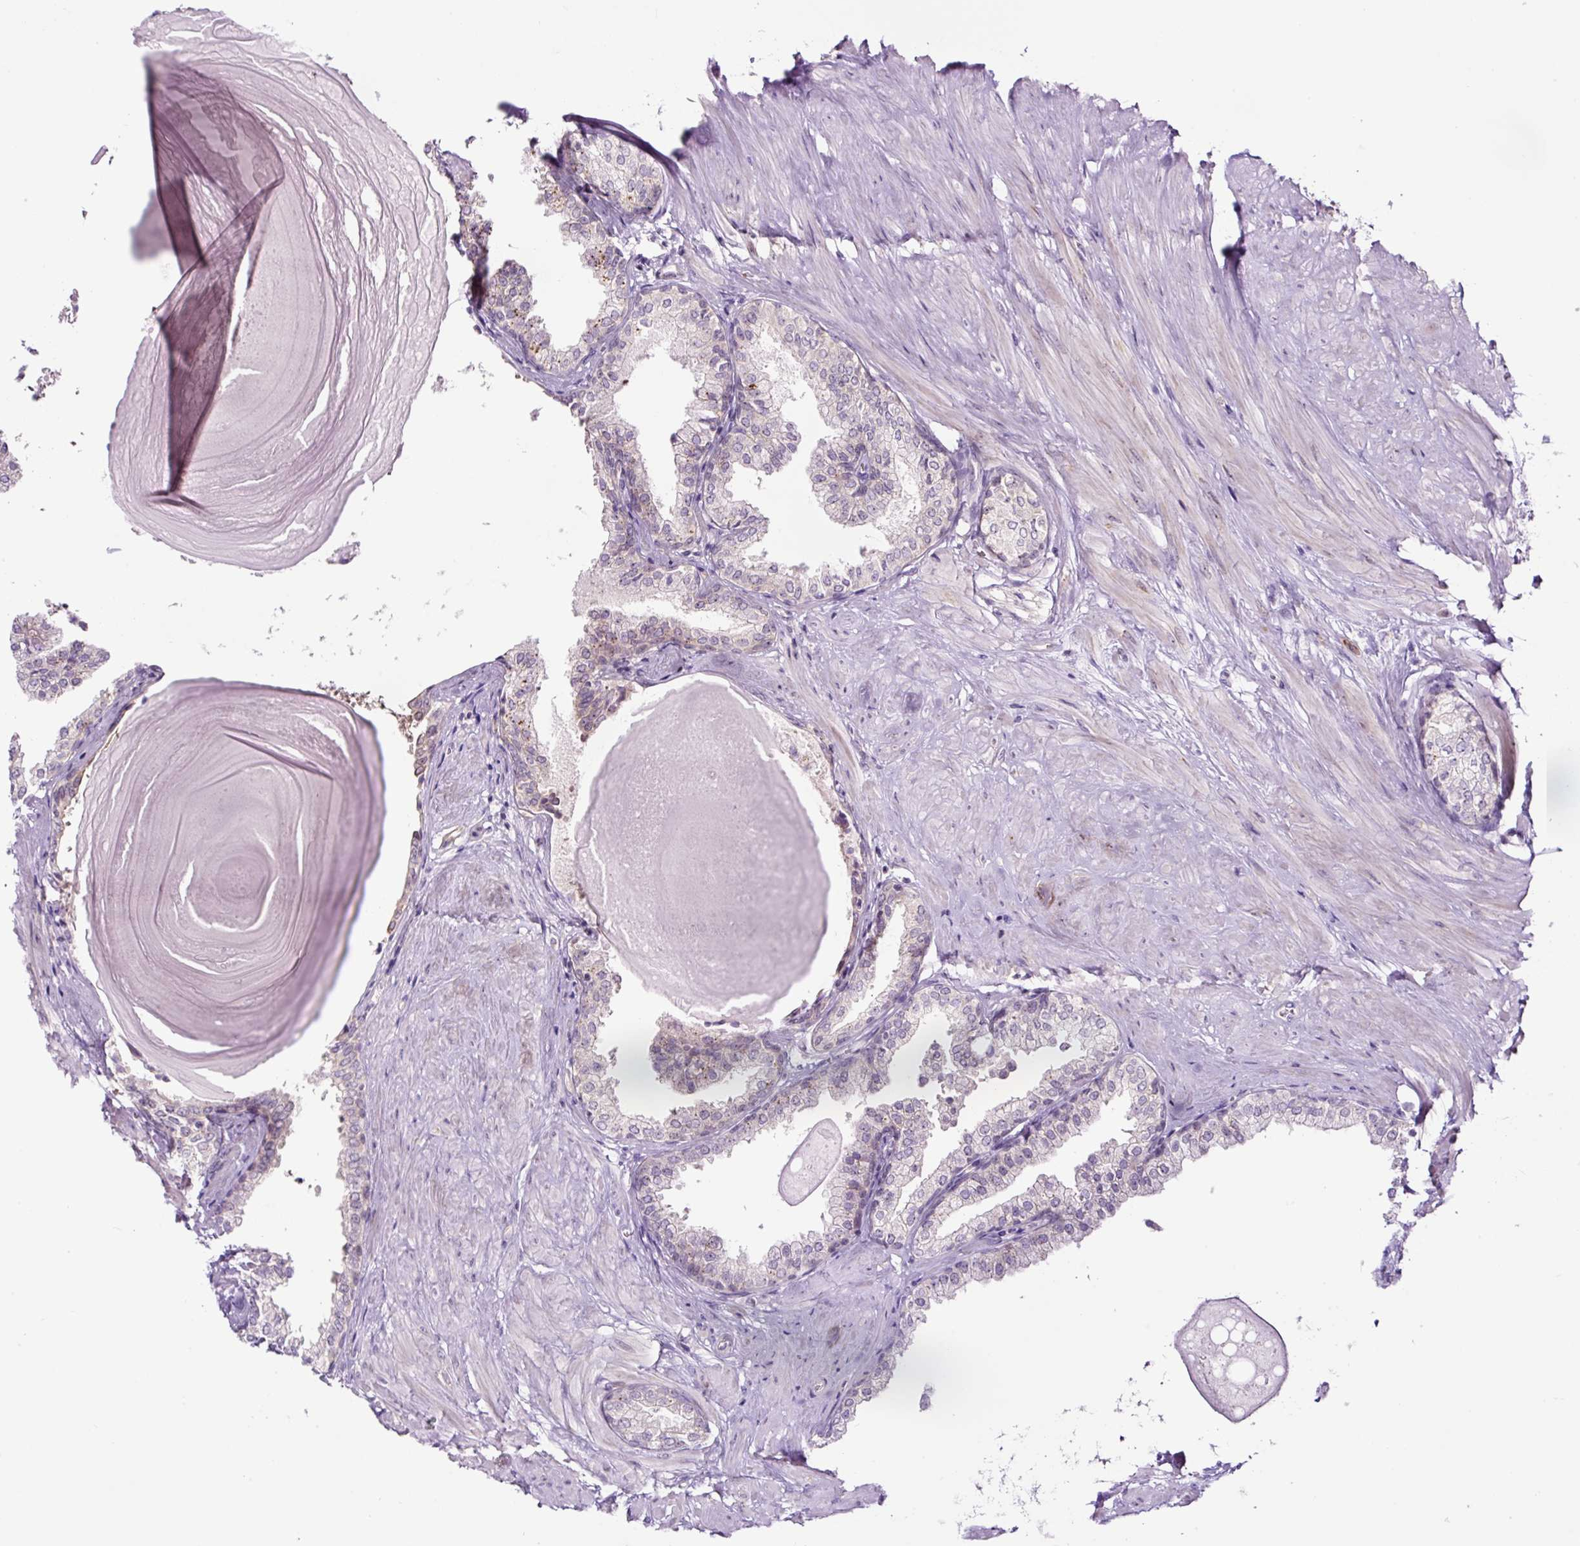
{"staining": {"intensity": "weak", "quantity": "<25%", "location": "cytoplasmic/membranous"}, "tissue": "prostate", "cell_type": "Glandular cells", "image_type": "normal", "snomed": [{"axis": "morphology", "description": "Normal tissue, NOS"}, {"axis": "topography", "description": "Prostate"}], "caption": "Immunohistochemistry photomicrograph of normal prostate: human prostate stained with DAB demonstrates no significant protein staining in glandular cells. (Immunohistochemistry, brightfield microscopy, high magnification).", "gene": "NOM1", "patient": {"sex": "male", "age": 48}}